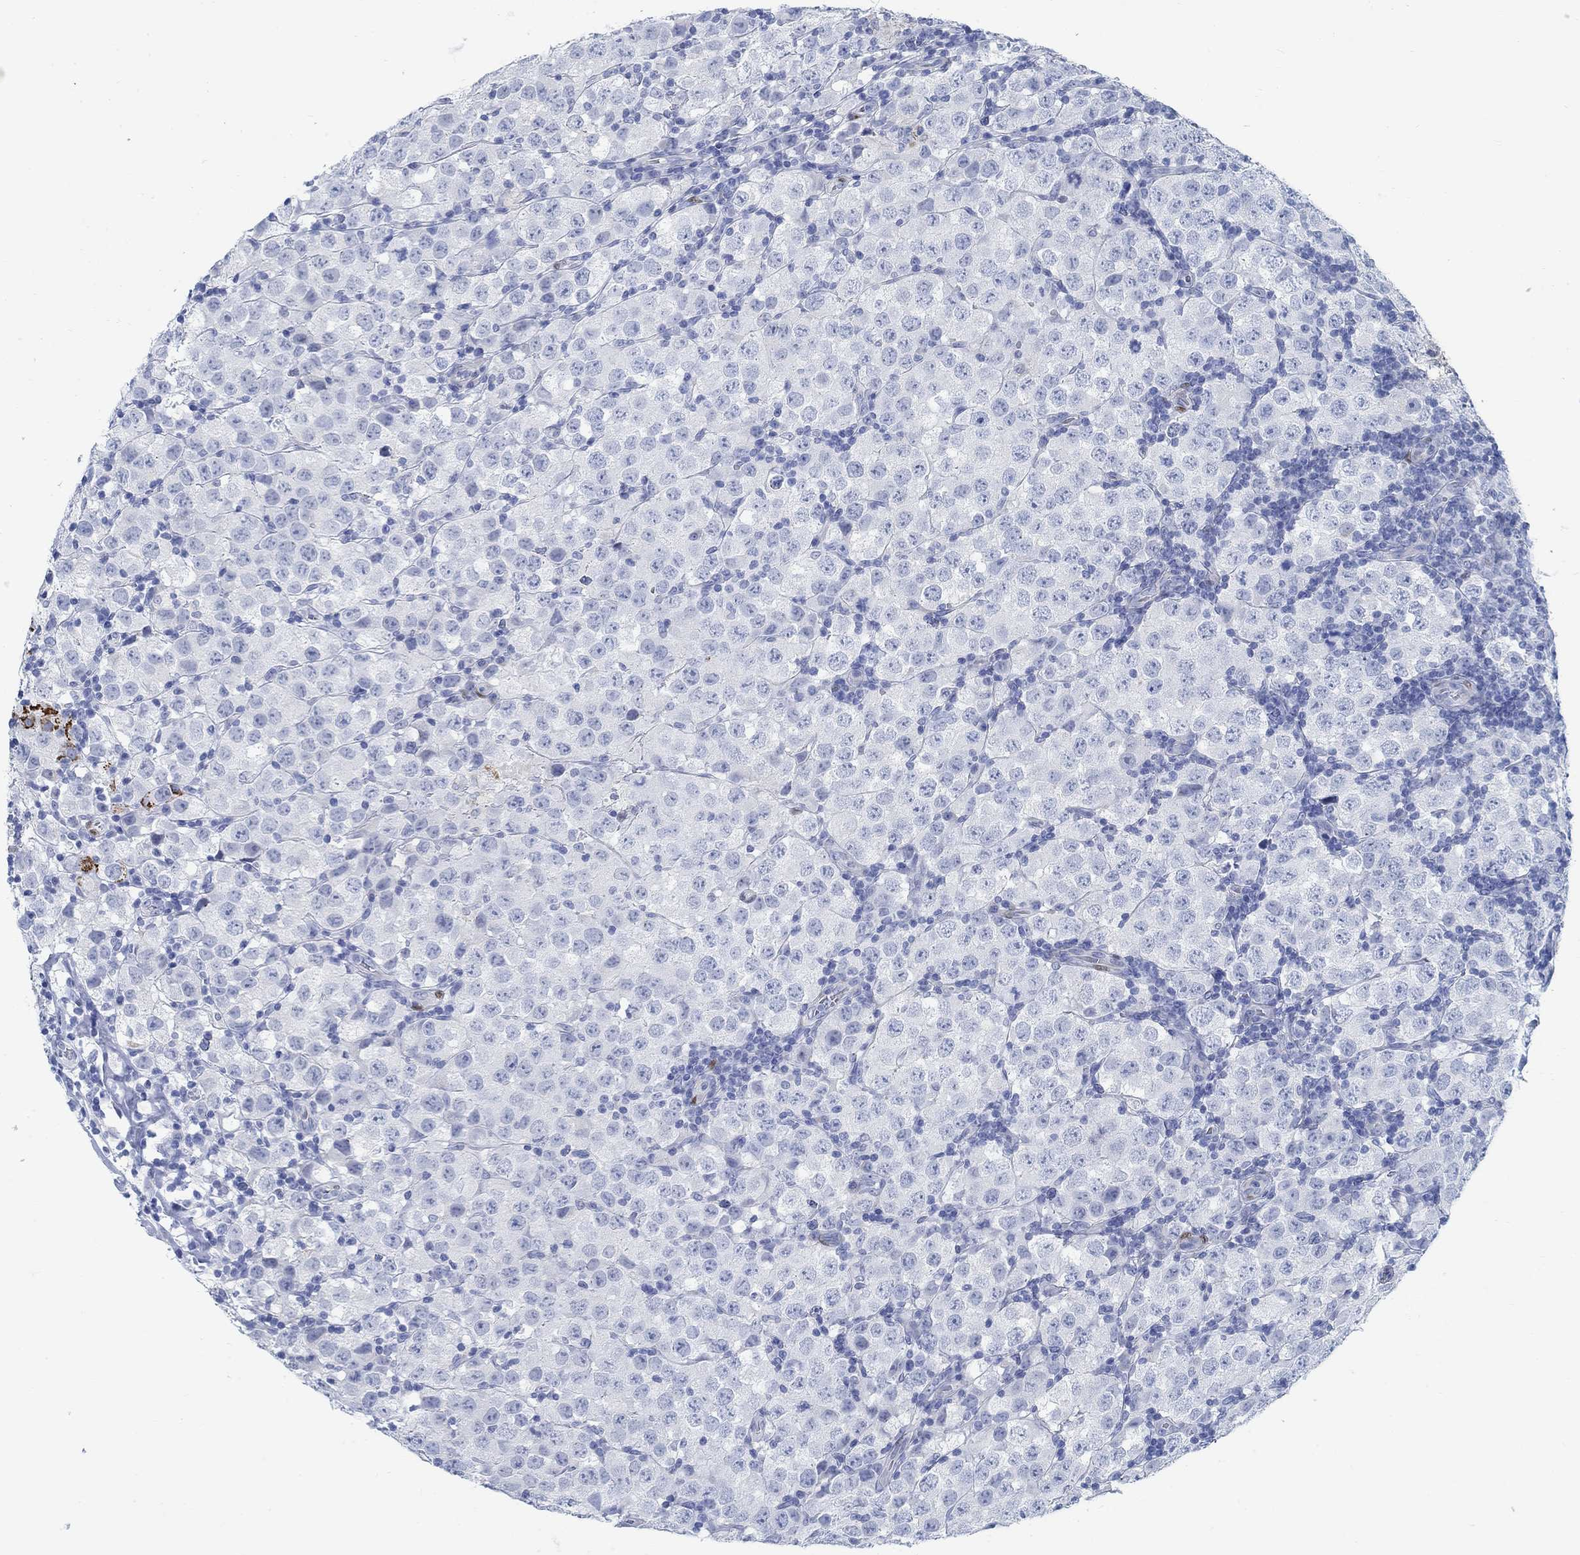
{"staining": {"intensity": "negative", "quantity": "none", "location": "none"}, "tissue": "testis cancer", "cell_type": "Tumor cells", "image_type": "cancer", "snomed": [{"axis": "morphology", "description": "Seminoma, NOS"}, {"axis": "topography", "description": "Testis"}], "caption": "The micrograph shows no significant expression in tumor cells of seminoma (testis).", "gene": "RBM20", "patient": {"sex": "male", "age": 34}}